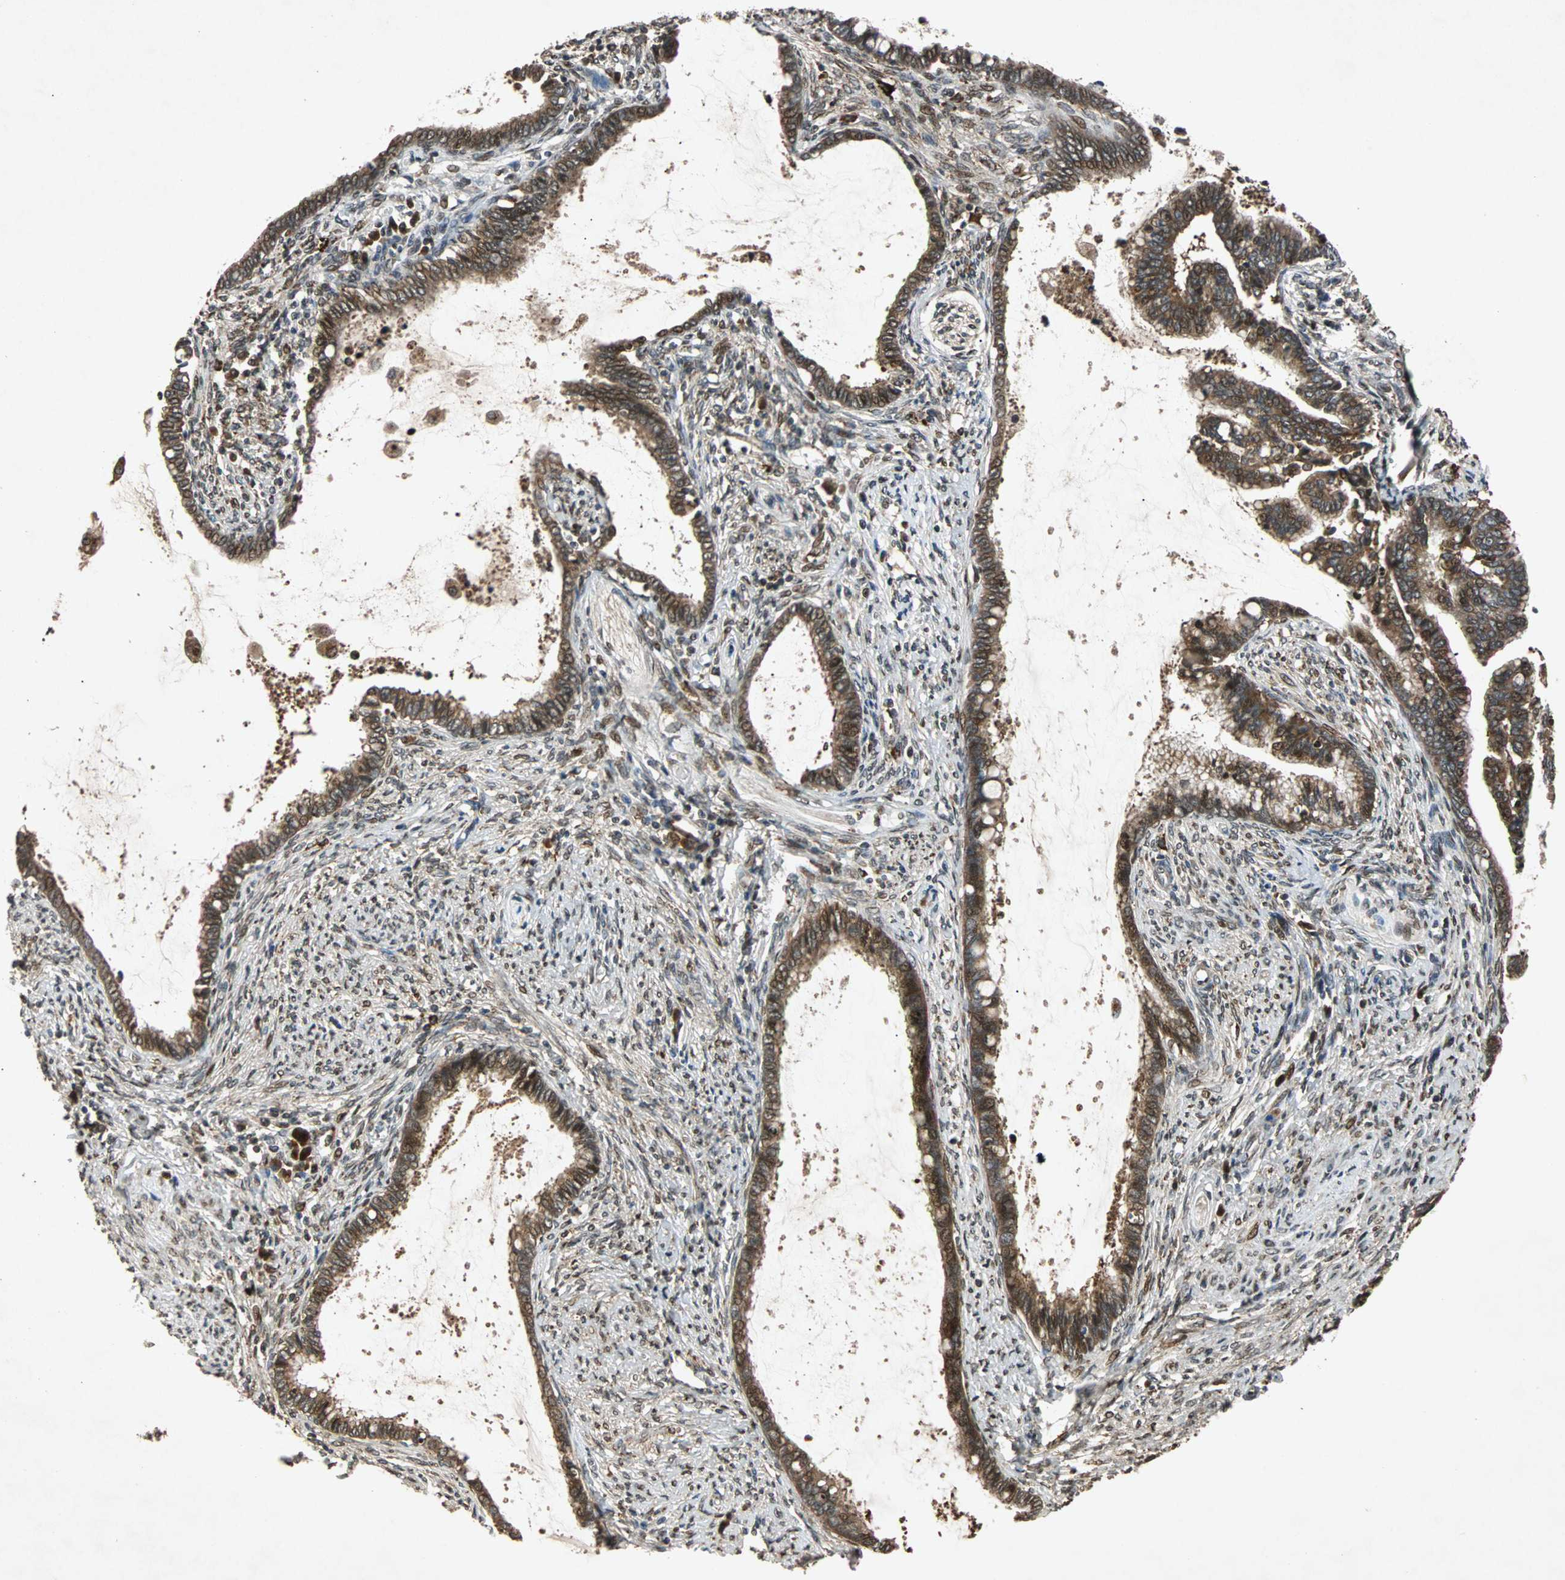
{"staining": {"intensity": "strong", "quantity": ">75%", "location": "cytoplasmic/membranous,nuclear"}, "tissue": "cervical cancer", "cell_type": "Tumor cells", "image_type": "cancer", "snomed": [{"axis": "morphology", "description": "Adenocarcinoma, NOS"}, {"axis": "topography", "description": "Cervix"}], "caption": "Cervical cancer (adenocarcinoma) was stained to show a protein in brown. There is high levels of strong cytoplasmic/membranous and nuclear expression in about >75% of tumor cells.", "gene": "USP31", "patient": {"sex": "female", "age": 44}}